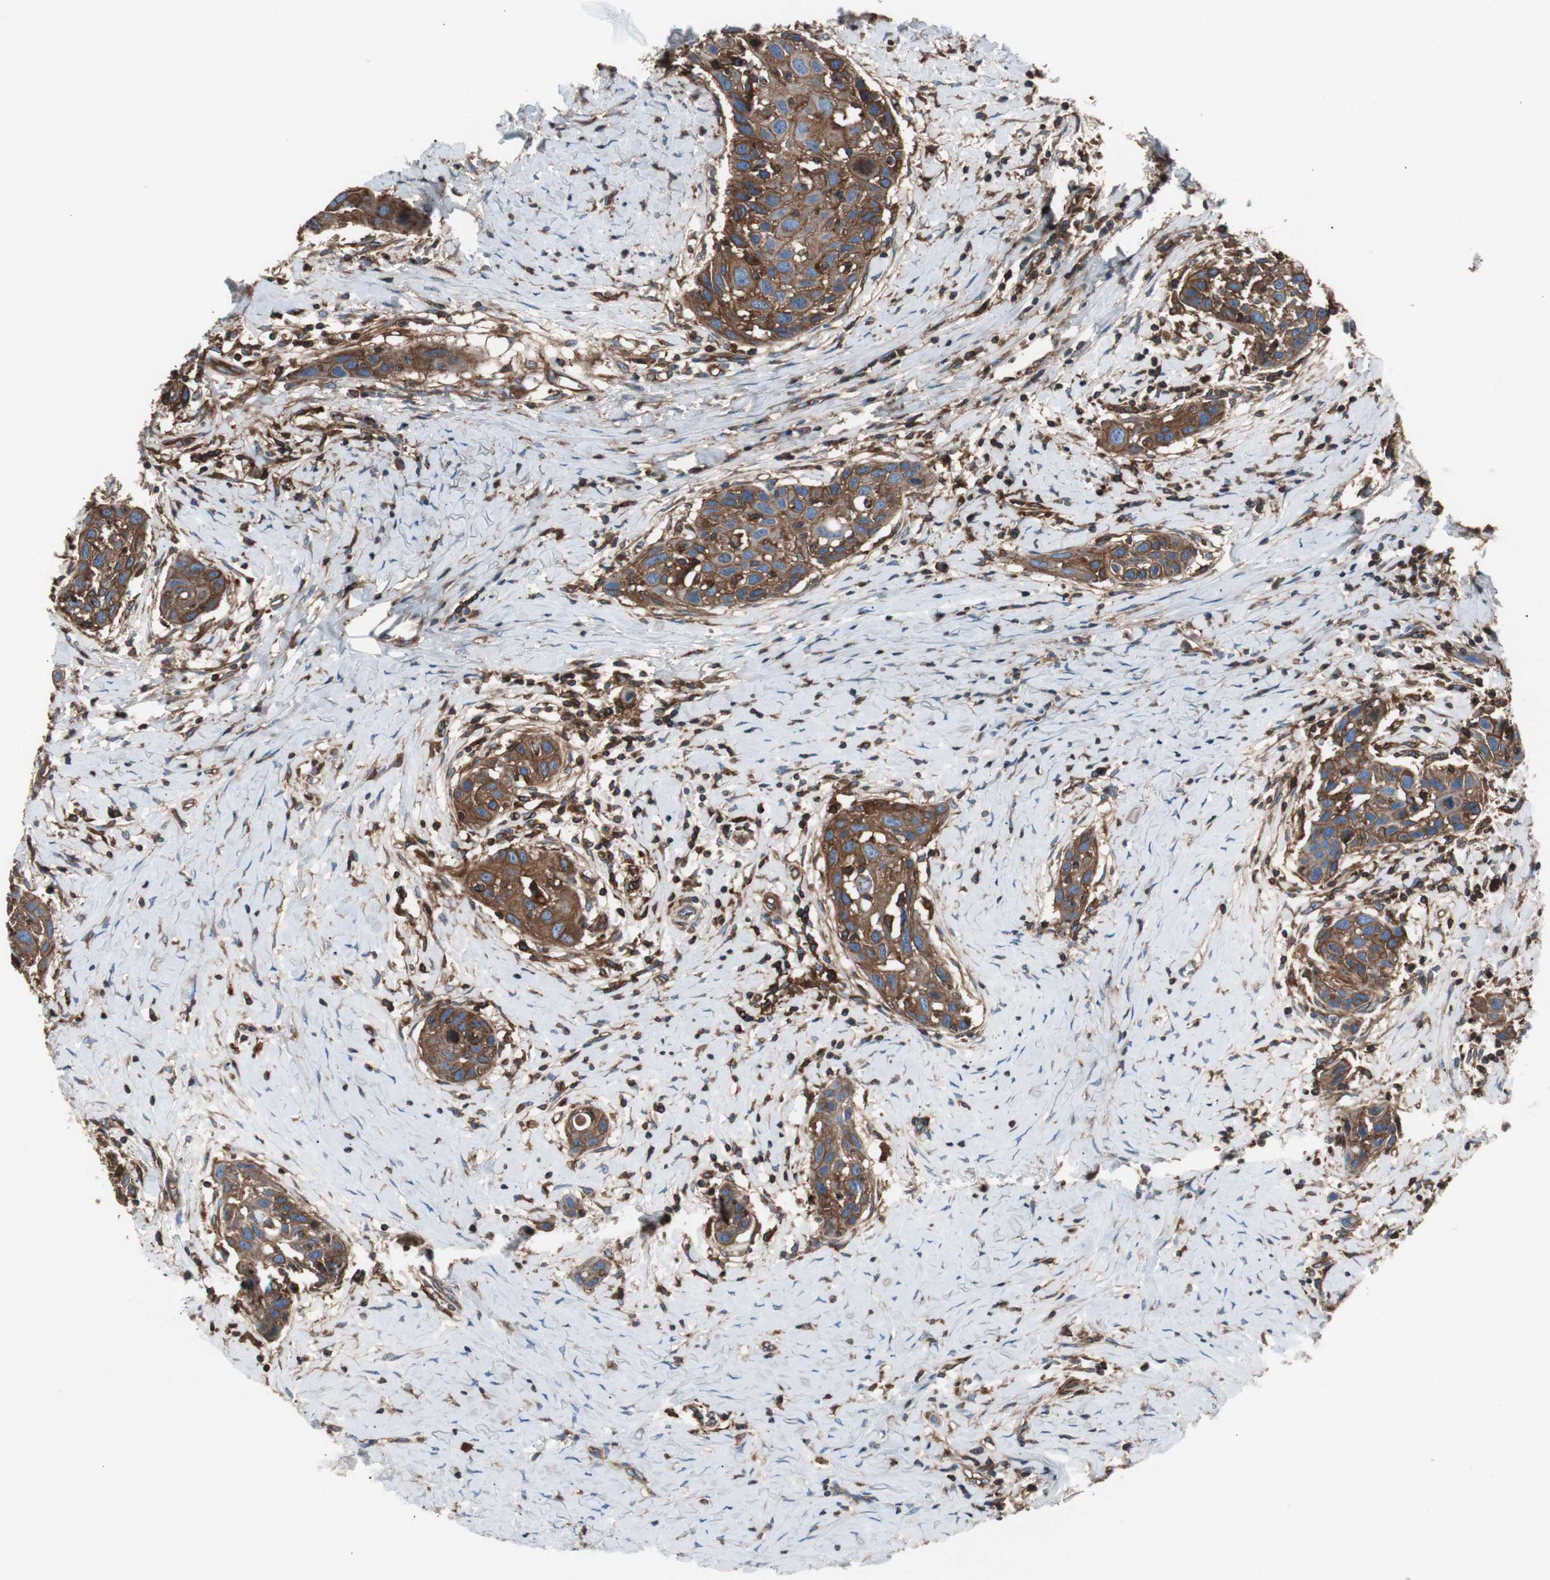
{"staining": {"intensity": "strong", "quantity": ">75%", "location": "cytoplasmic/membranous"}, "tissue": "head and neck cancer", "cell_type": "Tumor cells", "image_type": "cancer", "snomed": [{"axis": "morphology", "description": "Squamous cell carcinoma, NOS"}, {"axis": "topography", "description": "Oral tissue"}, {"axis": "topography", "description": "Head-Neck"}], "caption": "A brown stain shows strong cytoplasmic/membranous positivity of a protein in squamous cell carcinoma (head and neck) tumor cells. Using DAB (brown) and hematoxylin (blue) stains, captured at high magnification using brightfield microscopy.", "gene": "B2M", "patient": {"sex": "female", "age": 50}}